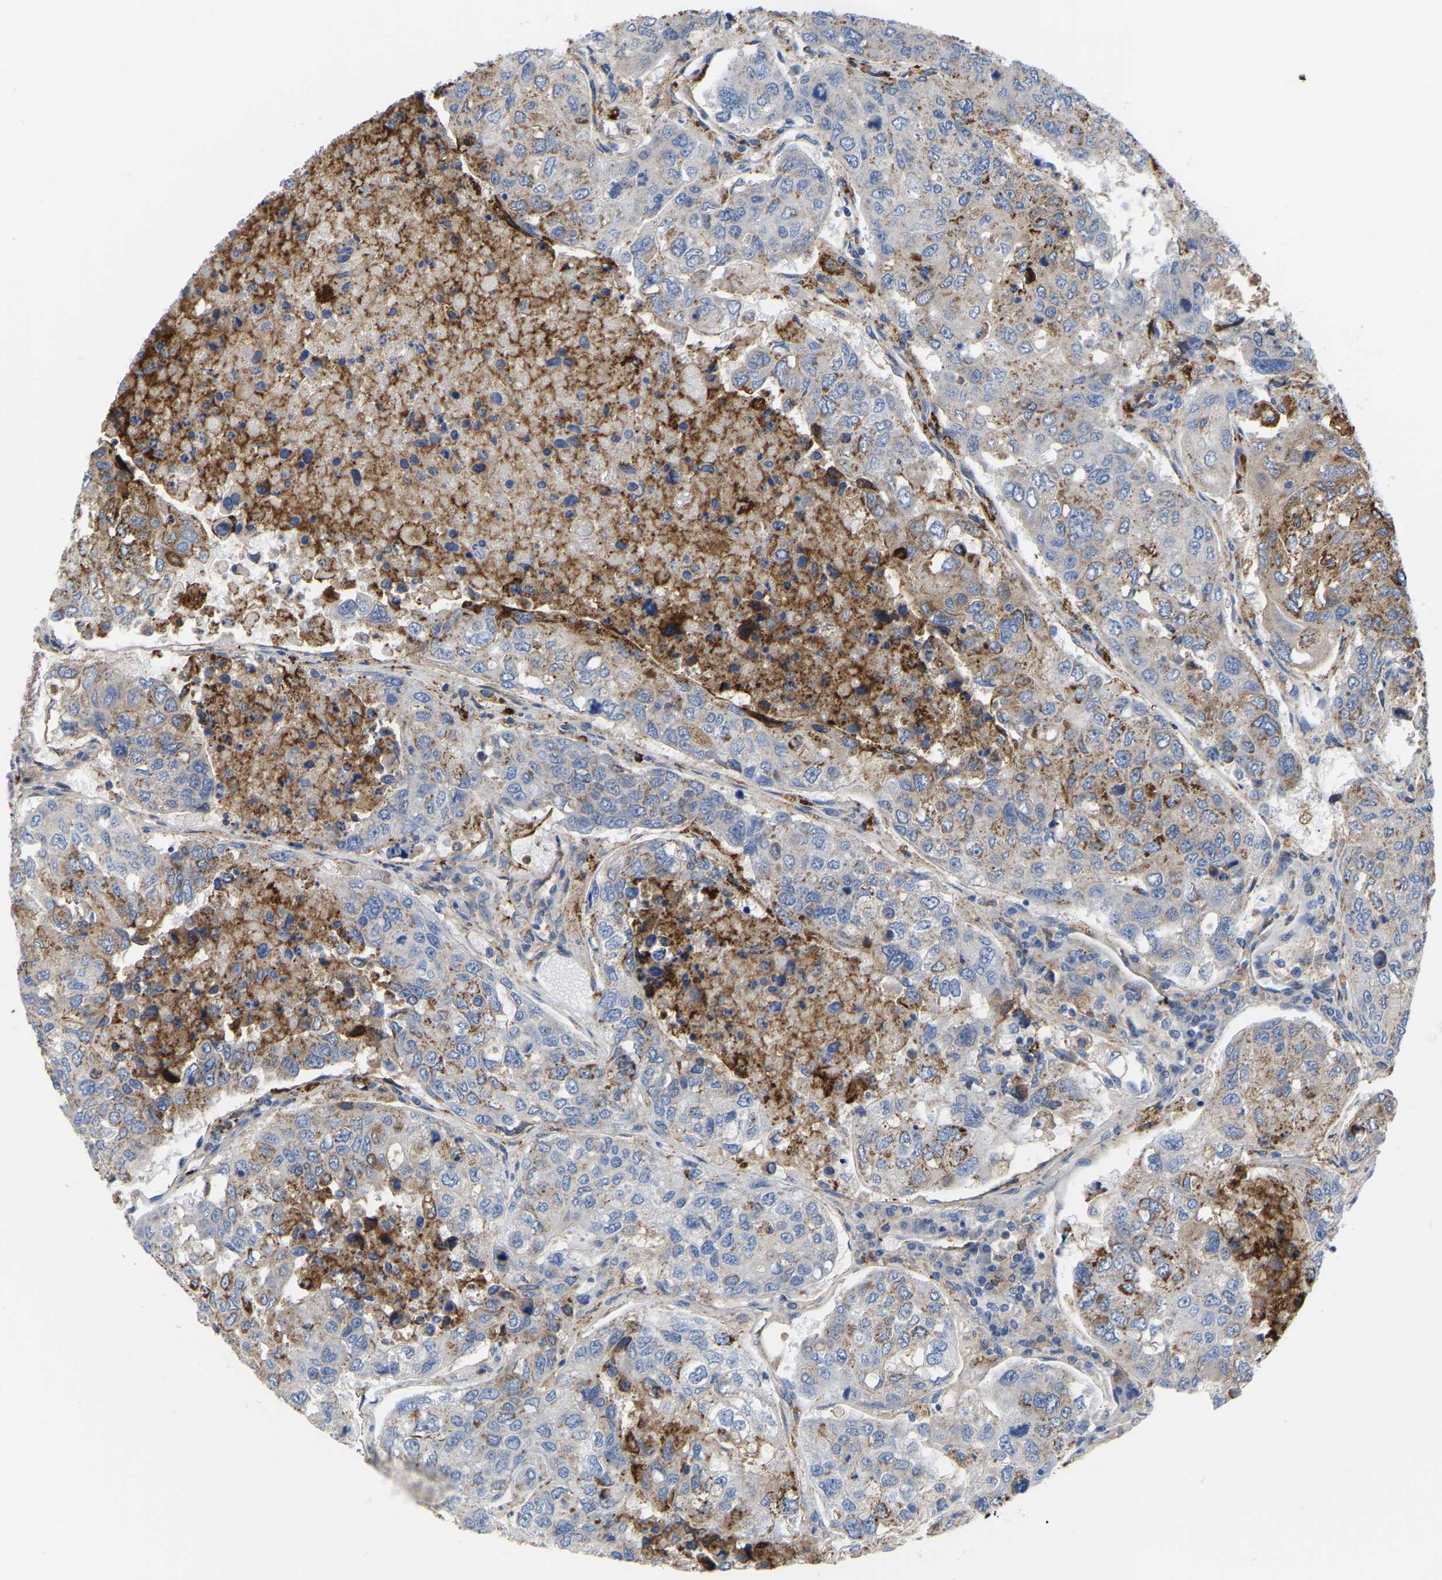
{"staining": {"intensity": "moderate", "quantity": "<25%", "location": "cytoplasmic/membranous"}, "tissue": "urothelial cancer", "cell_type": "Tumor cells", "image_type": "cancer", "snomed": [{"axis": "morphology", "description": "Urothelial carcinoma, High grade"}, {"axis": "topography", "description": "Lymph node"}, {"axis": "topography", "description": "Urinary bladder"}], "caption": "Protein staining of urothelial carcinoma (high-grade) tissue exhibits moderate cytoplasmic/membranous expression in approximately <25% of tumor cells.", "gene": "ZNF449", "patient": {"sex": "male", "age": 51}}